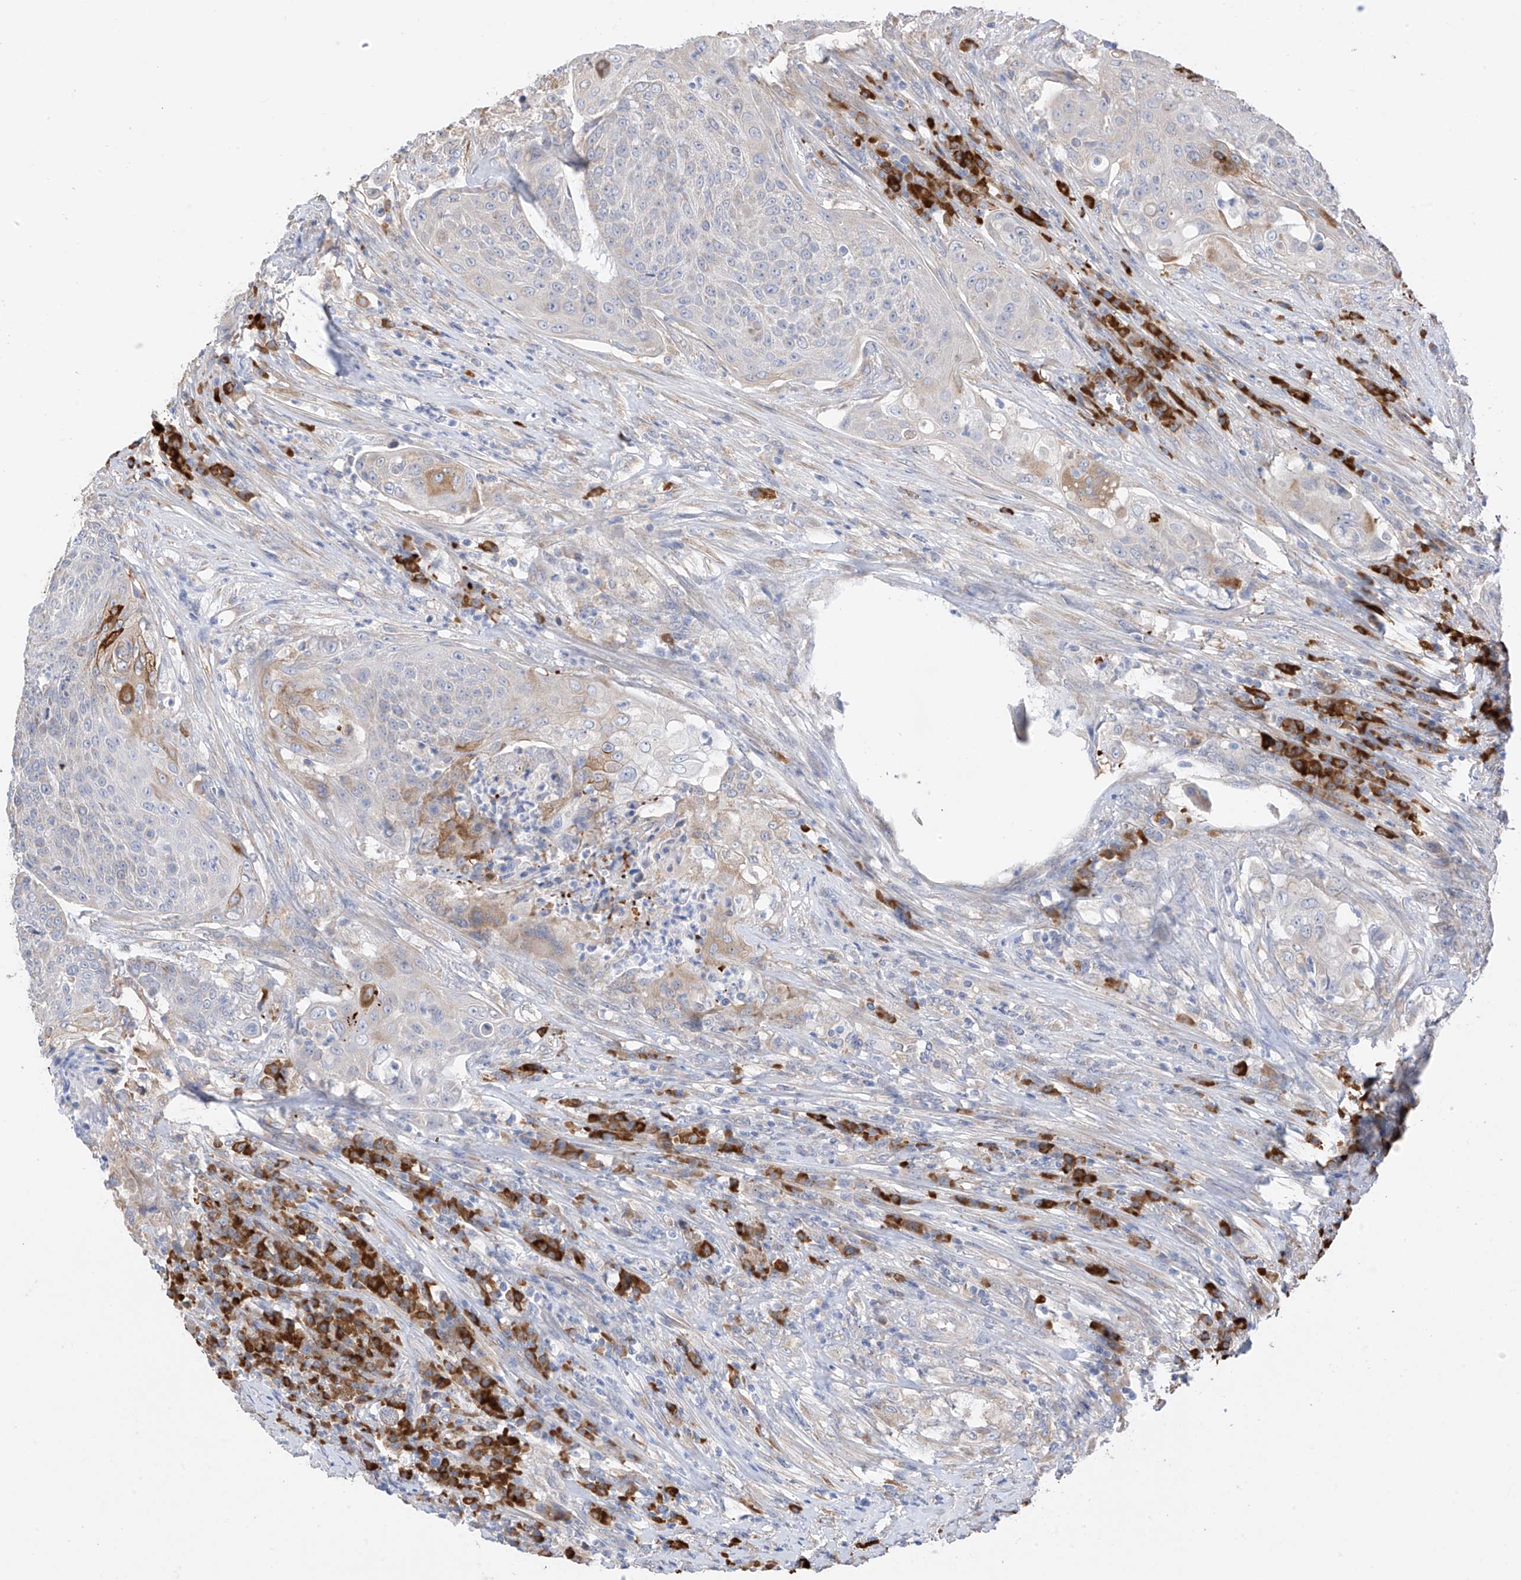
{"staining": {"intensity": "negative", "quantity": "none", "location": "none"}, "tissue": "urothelial cancer", "cell_type": "Tumor cells", "image_type": "cancer", "snomed": [{"axis": "morphology", "description": "Urothelial carcinoma, High grade"}, {"axis": "topography", "description": "Urinary bladder"}], "caption": "Tumor cells show no significant positivity in urothelial cancer.", "gene": "REC8", "patient": {"sex": "female", "age": 63}}